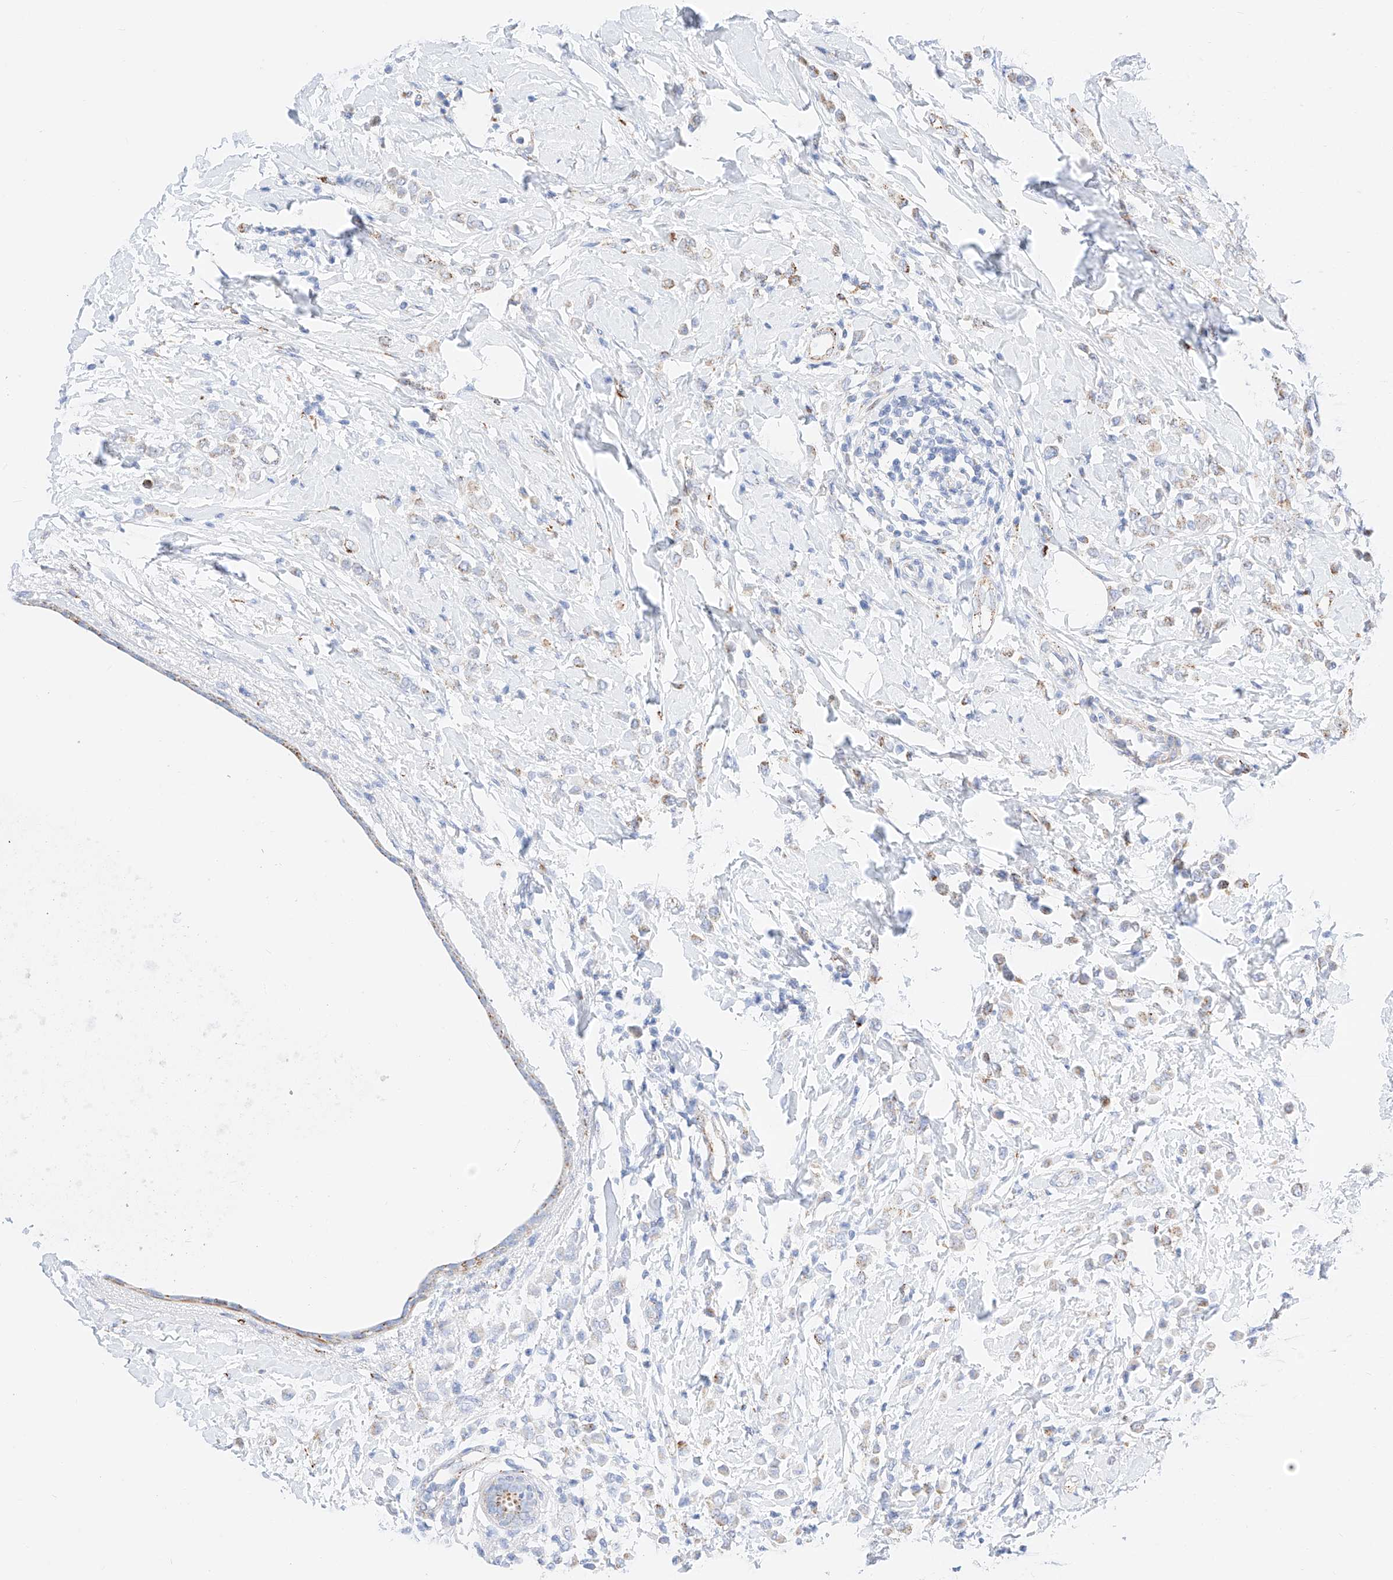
{"staining": {"intensity": "moderate", "quantity": "<25%", "location": "cytoplasmic/membranous"}, "tissue": "breast cancer", "cell_type": "Tumor cells", "image_type": "cancer", "snomed": [{"axis": "morphology", "description": "Lobular carcinoma"}, {"axis": "topography", "description": "Breast"}], "caption": "The micrograph displays a brown stain indicating the presence of a protein in the cytoplasmic/membranous of tumor cells in breast cancer. (DAB (3,3'-diaminobenzidine) IHC, brown staining for protein, blue staining for nuclei).", "gene": "C6orf62", "patient": {"sex": "female", "age": 47}}